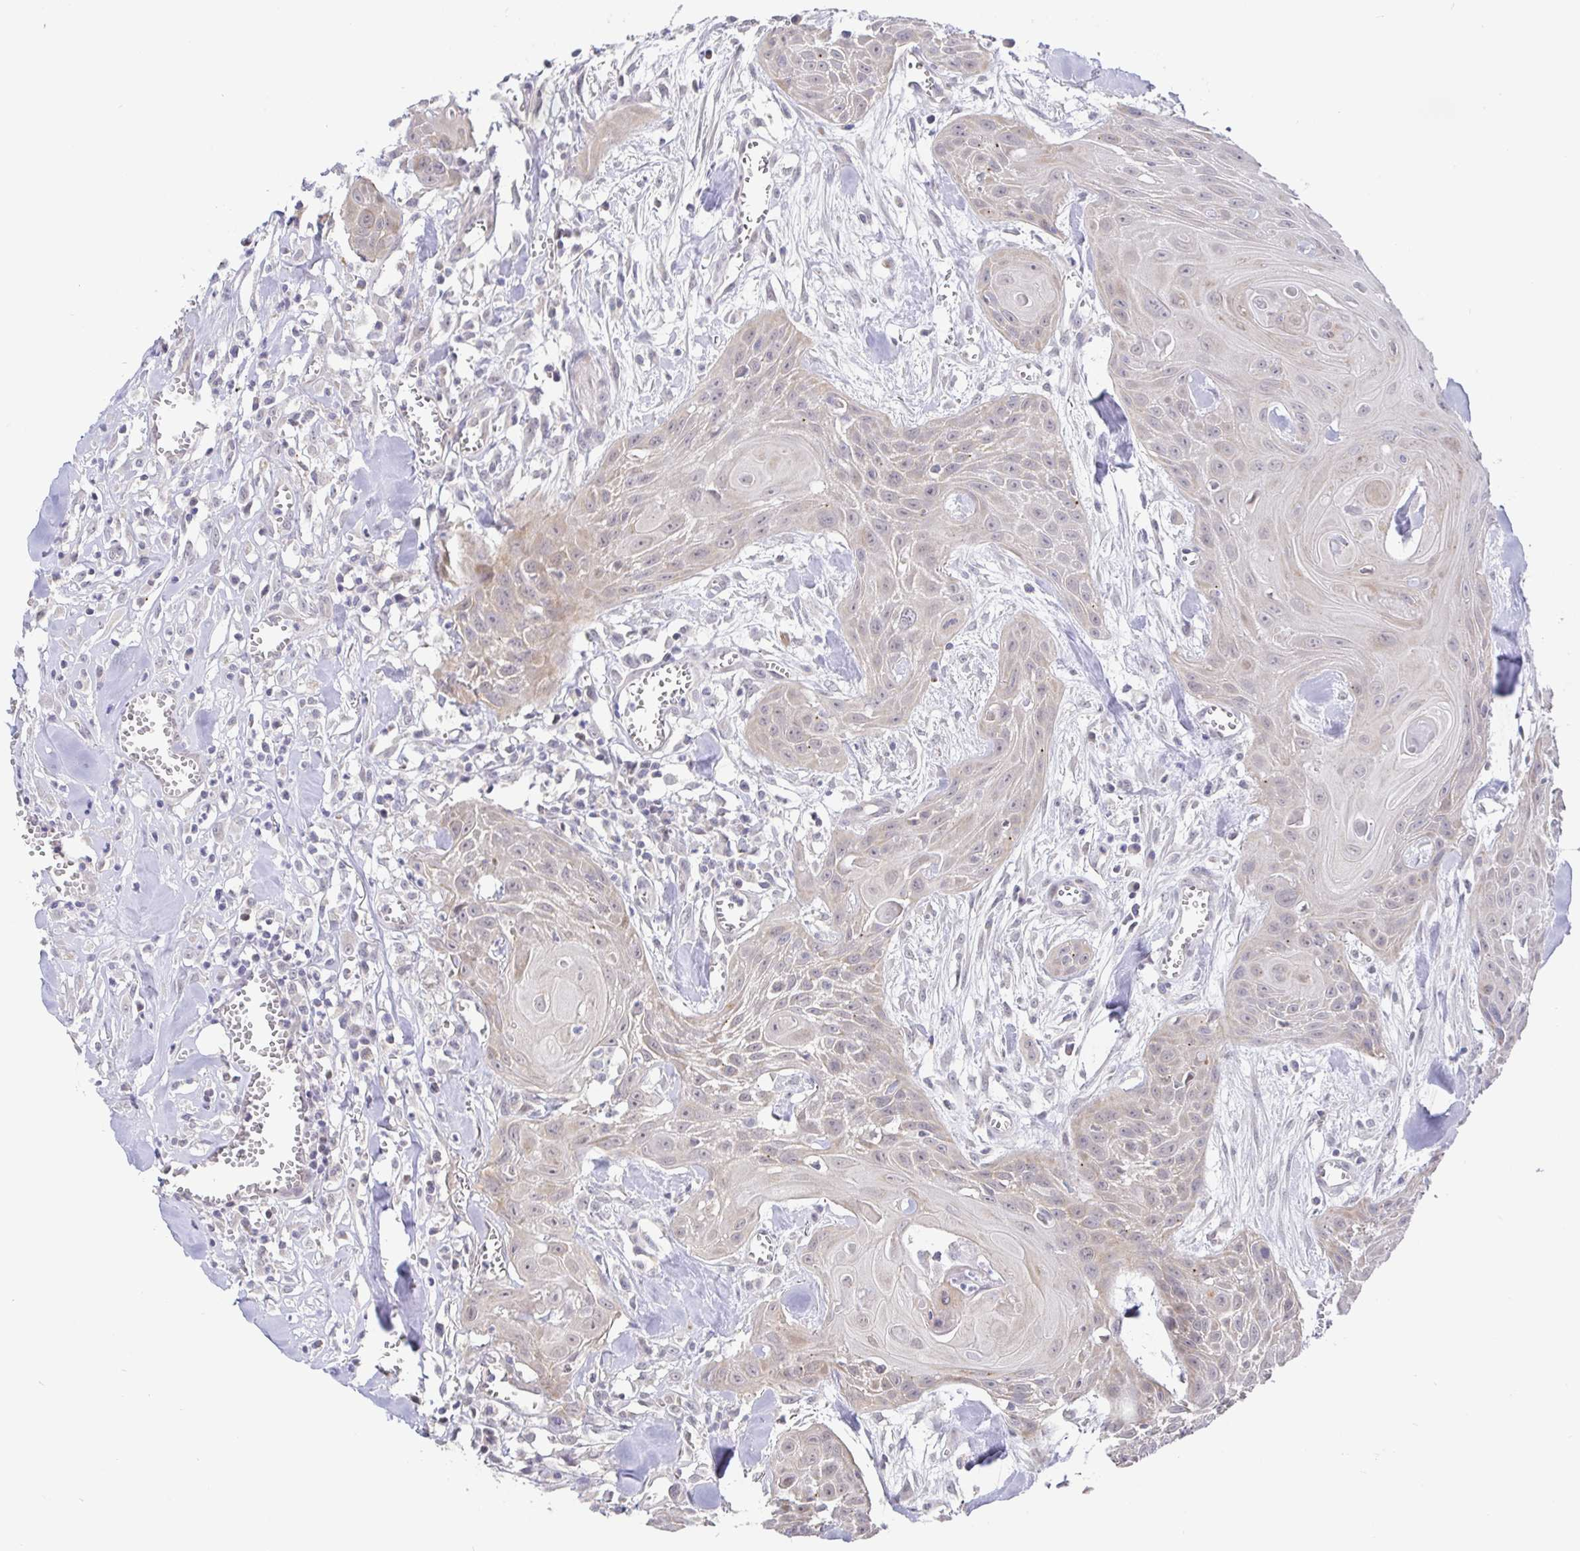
{"staining": {"intensity": "weak", "quantity": "<25%", "location": "cytoplasmic/membranous"}, "tissue": "head and neck cancer", "cell_type": "Tumor cells", "image_type": "cancer", "snomed": [{"axis": "morphology", "description": "Squamous cell carcinoma, NOS"}, {"axis": "topography", "description": "Lymph node"}, {"axis": "topography", "description": "Salivary gland"}, {"axis": "topography", "description": "Head-Neck"}], "caption": "Tumor cells are negative for brown protein staining in head and neck cancer (squamous cell carcinoma).", "gene": "CIT", "patient": {"sex": "female", "age": 74}}